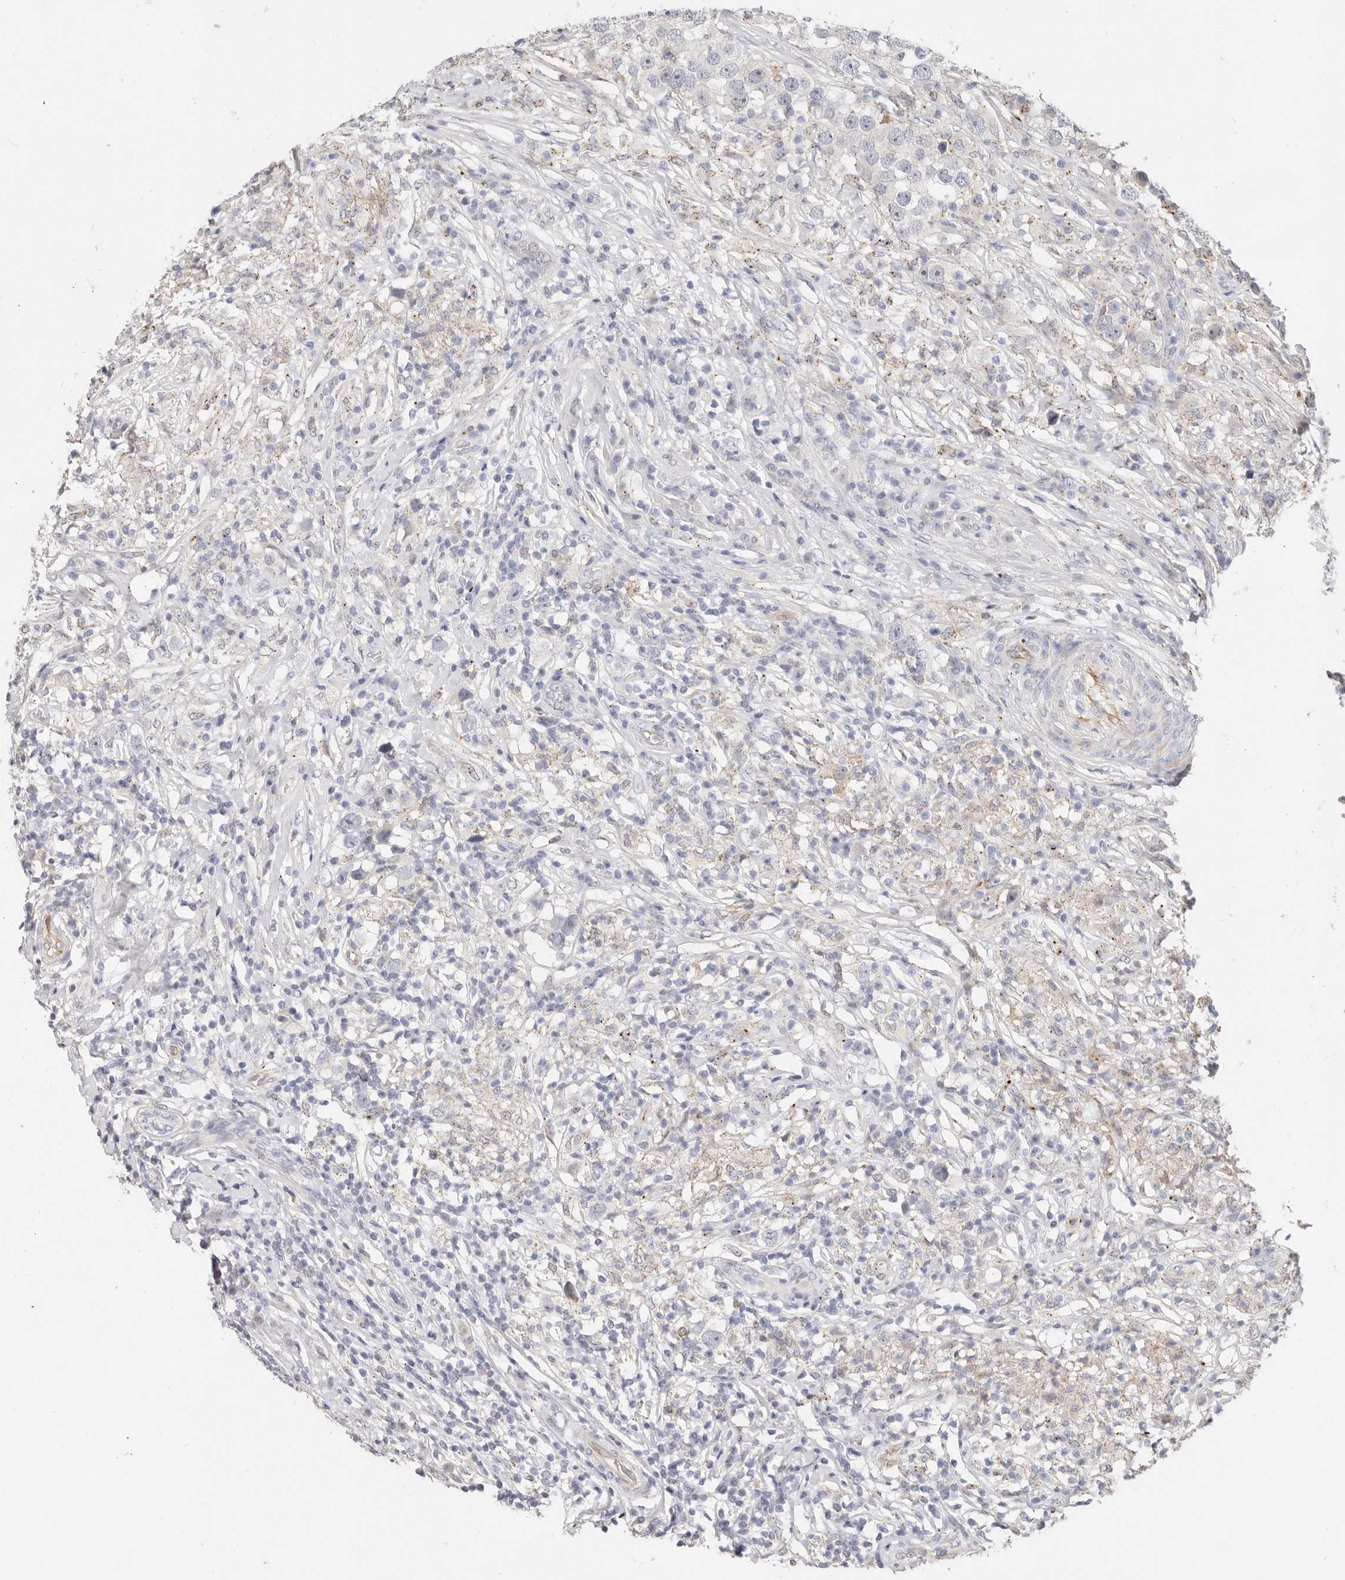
{"staining": {"intensity": "negative", "quantity": "none", "location": "none"}, "tissue": "testis cancer", "cell_type": "Tumor cells", "image_type": "cancer", "snomed": [{"axis": "morphology", "description": "Seminoma, NOS"}, {"axis": "topography", "description": "Testis"}], "caption": "Histopathology image shows no protein positivity in tumor cells of testis cancer (seminoma) tissue.", "gene": "ZRANB1", "patient": {"sex": "male", "age": 49}}